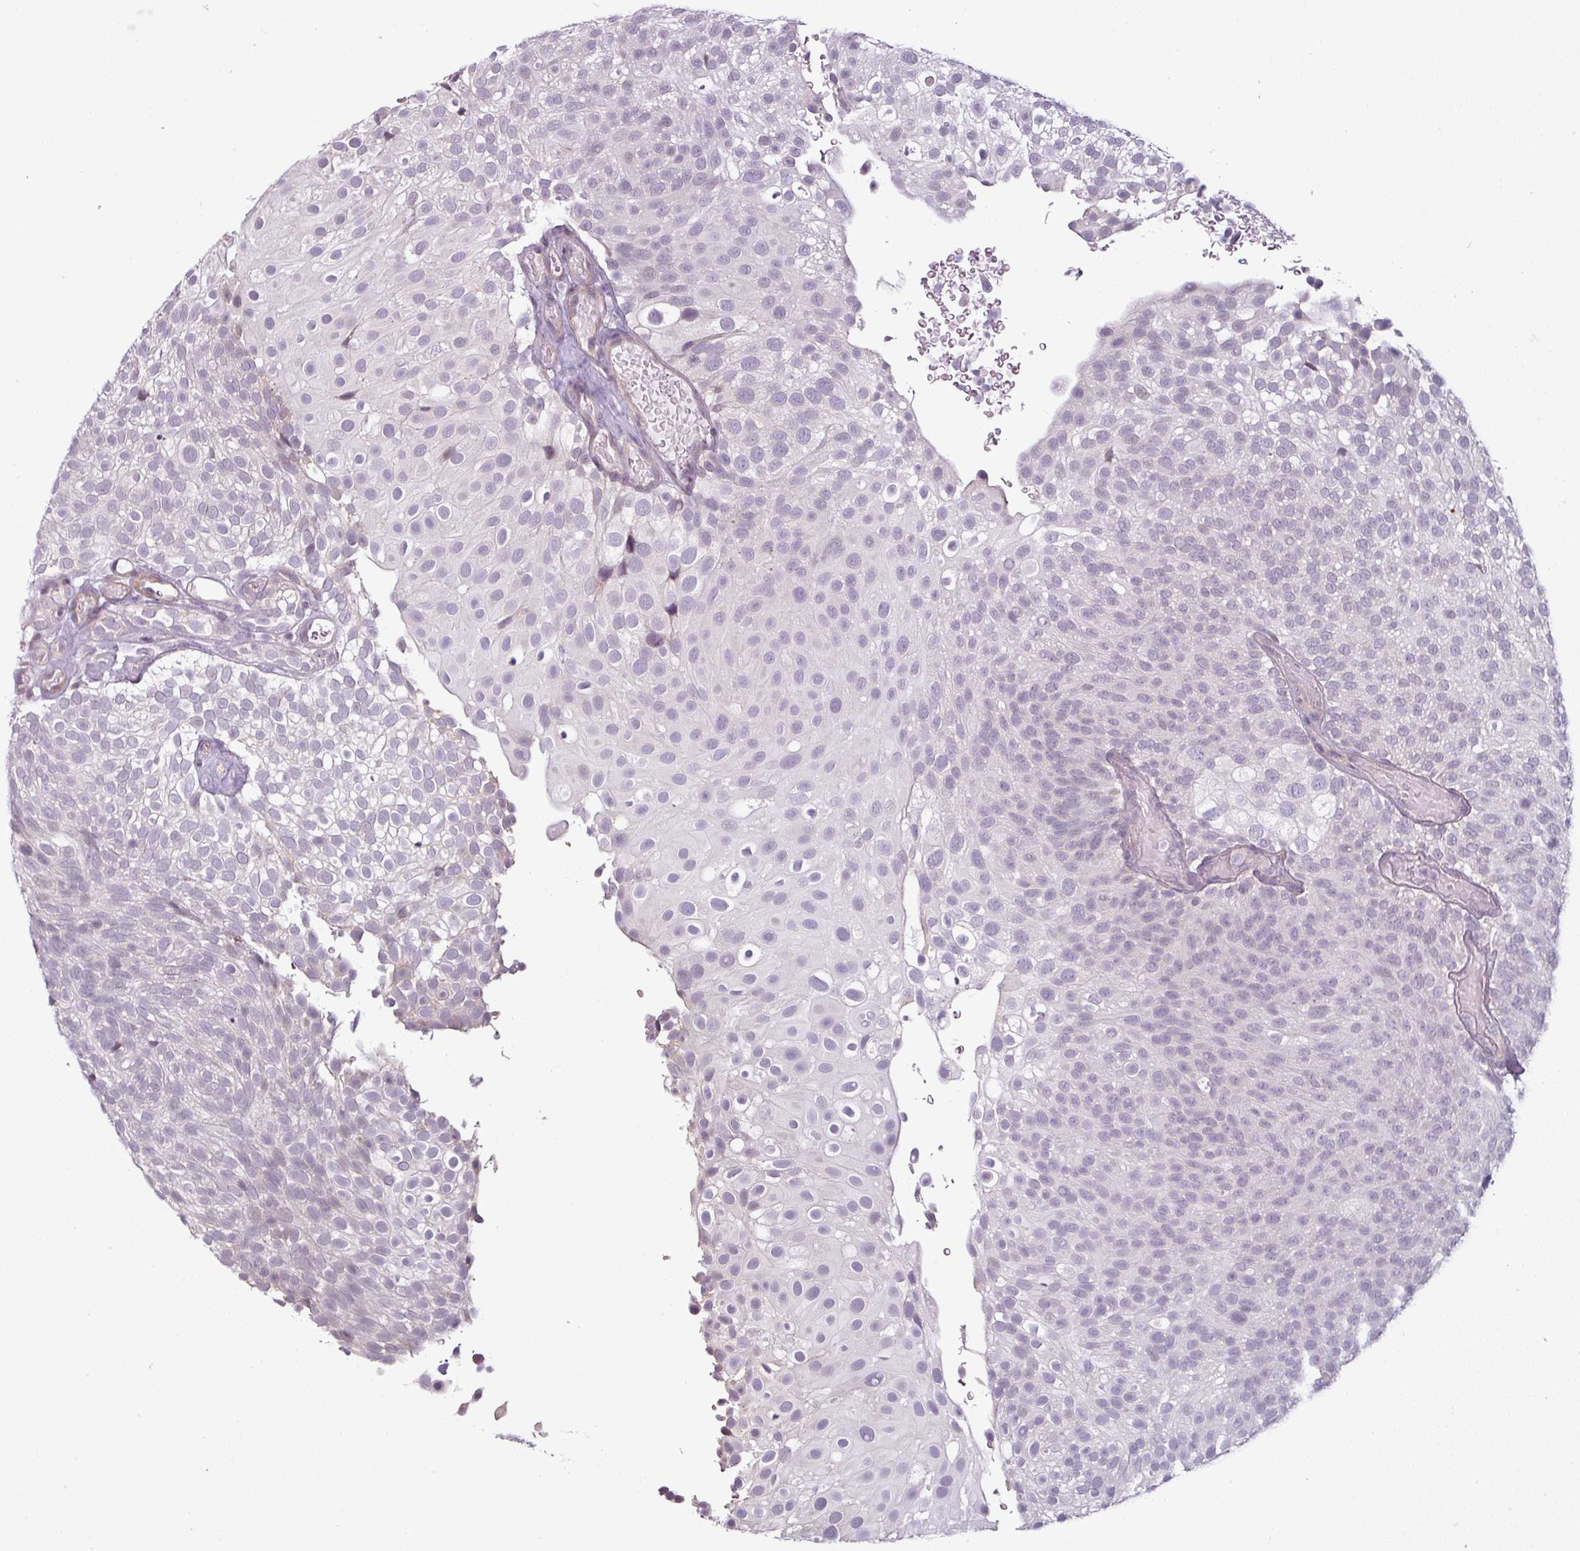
{"staining": {"intensity": "negative", "quantity": "none", "location": "none"}, "tissue": "urothelial cancer", "cell_type": "Tumor cells", "image_type": "cancer", "snomed": [{"axis": "morphology", "description": "Urothelial carcinoma, Low grade"}, {"axis": "topography", "description": "Urinary bladder"}], "caption": "The photomicrograph demonstrates no significant positivity in tumor cells of urothelial cancer. The staining is performed using DAB (3,3'-diaminobenzidine) brown chromogen with nuclei counter-stained in using hematoxylin.", "gene": "OR52D1", "patient": {"sex": "male", "age": 78}}